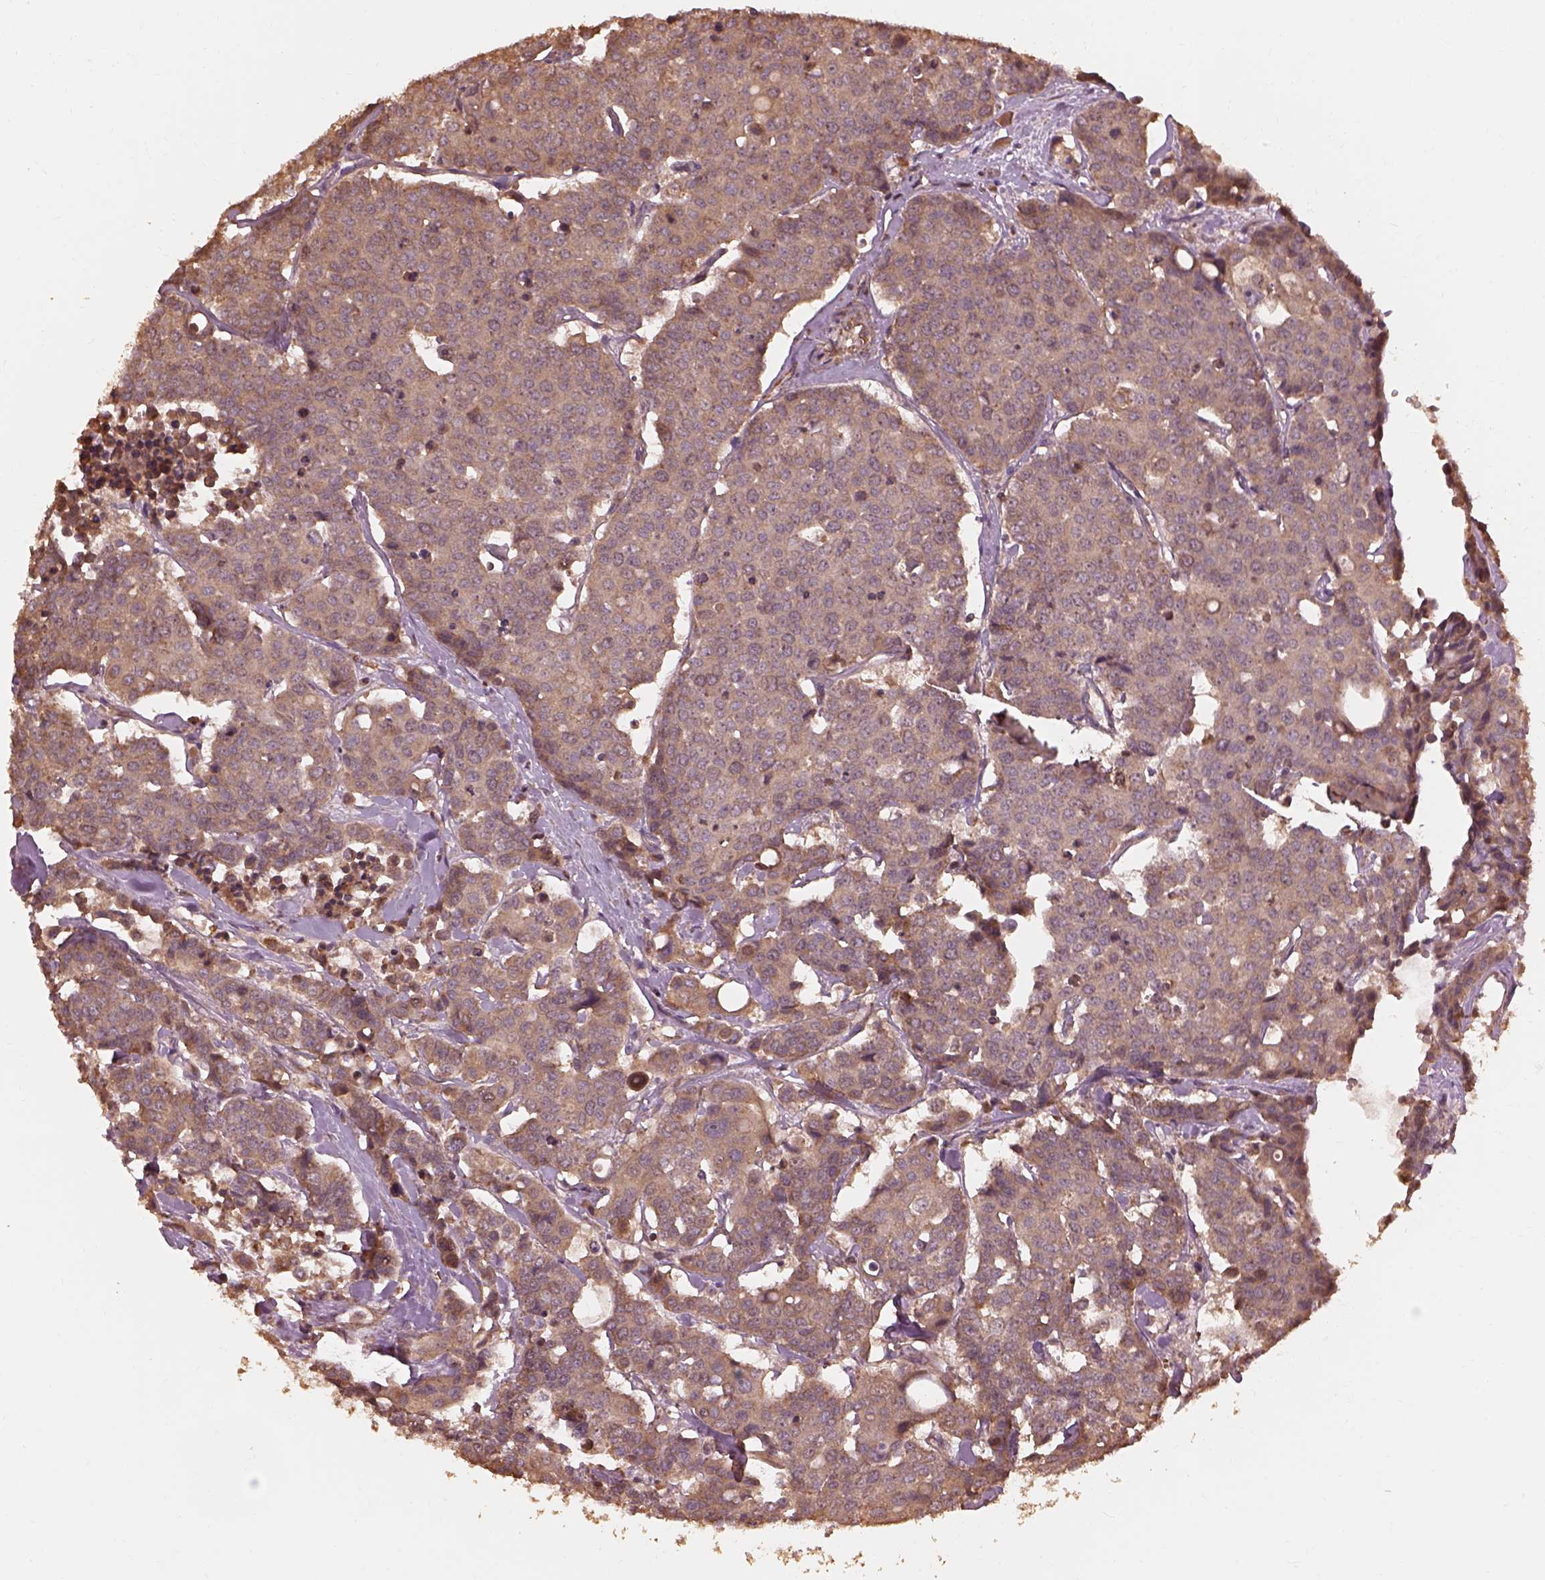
{"staining": {"intensity": "moderate", "quantity": ">75%", "location": "cytoplasmic/membranous"}, "tissue": "carcinoid", "cell_type": "Tumor cells", "image_type": "cancer", "snomed": [{"axis": "morphology", "description": "Carcinoid, malignant, NOS"}, {"axis": "topography", "description": "Colon"}], "caption": "Immunohistochemical staining of human carcinoid exhibits medium levels of moderate cytoplasmic/membranous expression in approximately >75% of tumor cells.", "gene": "METTL4", "patient": {"sex": "male", "age": 81}}